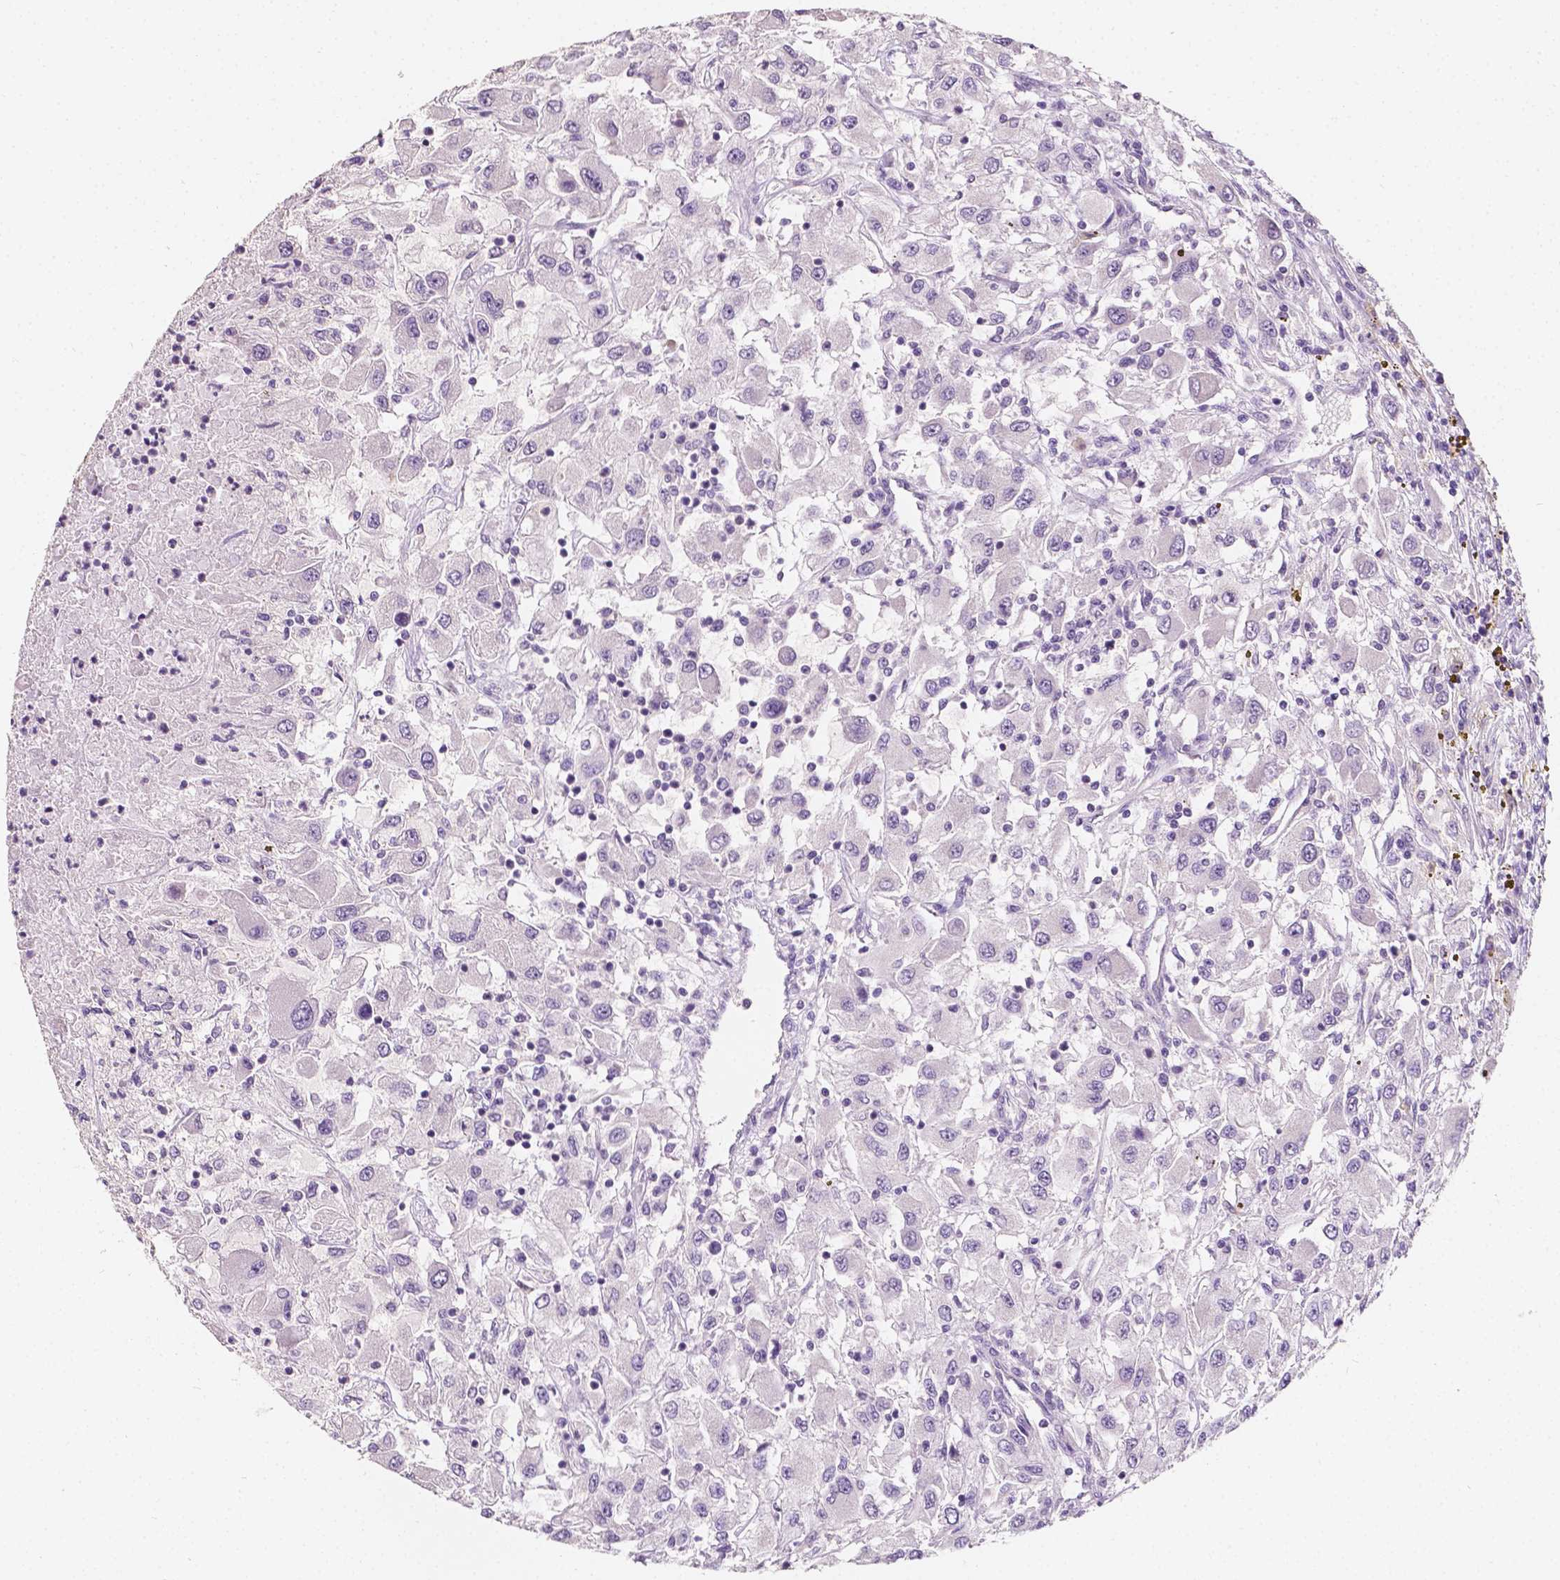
{"staining": {"intensity": "negative", "quantity": "none", "location": "none"}, "tissue": "renal cancer", "cell_type": "Tumor cells", "image_type": "cancer", "snomed": [{"axis": "morphology", "description": "Adenocarcinoma, NOS"}, {"axis": "topography", "description": "Kidney"}], "caption": "The histopathology image shows no significant staining in tumor cells of adenocarcinoma (renal).", "gene": "TAL1", "patient": {"sex": "female", "age": 67}}